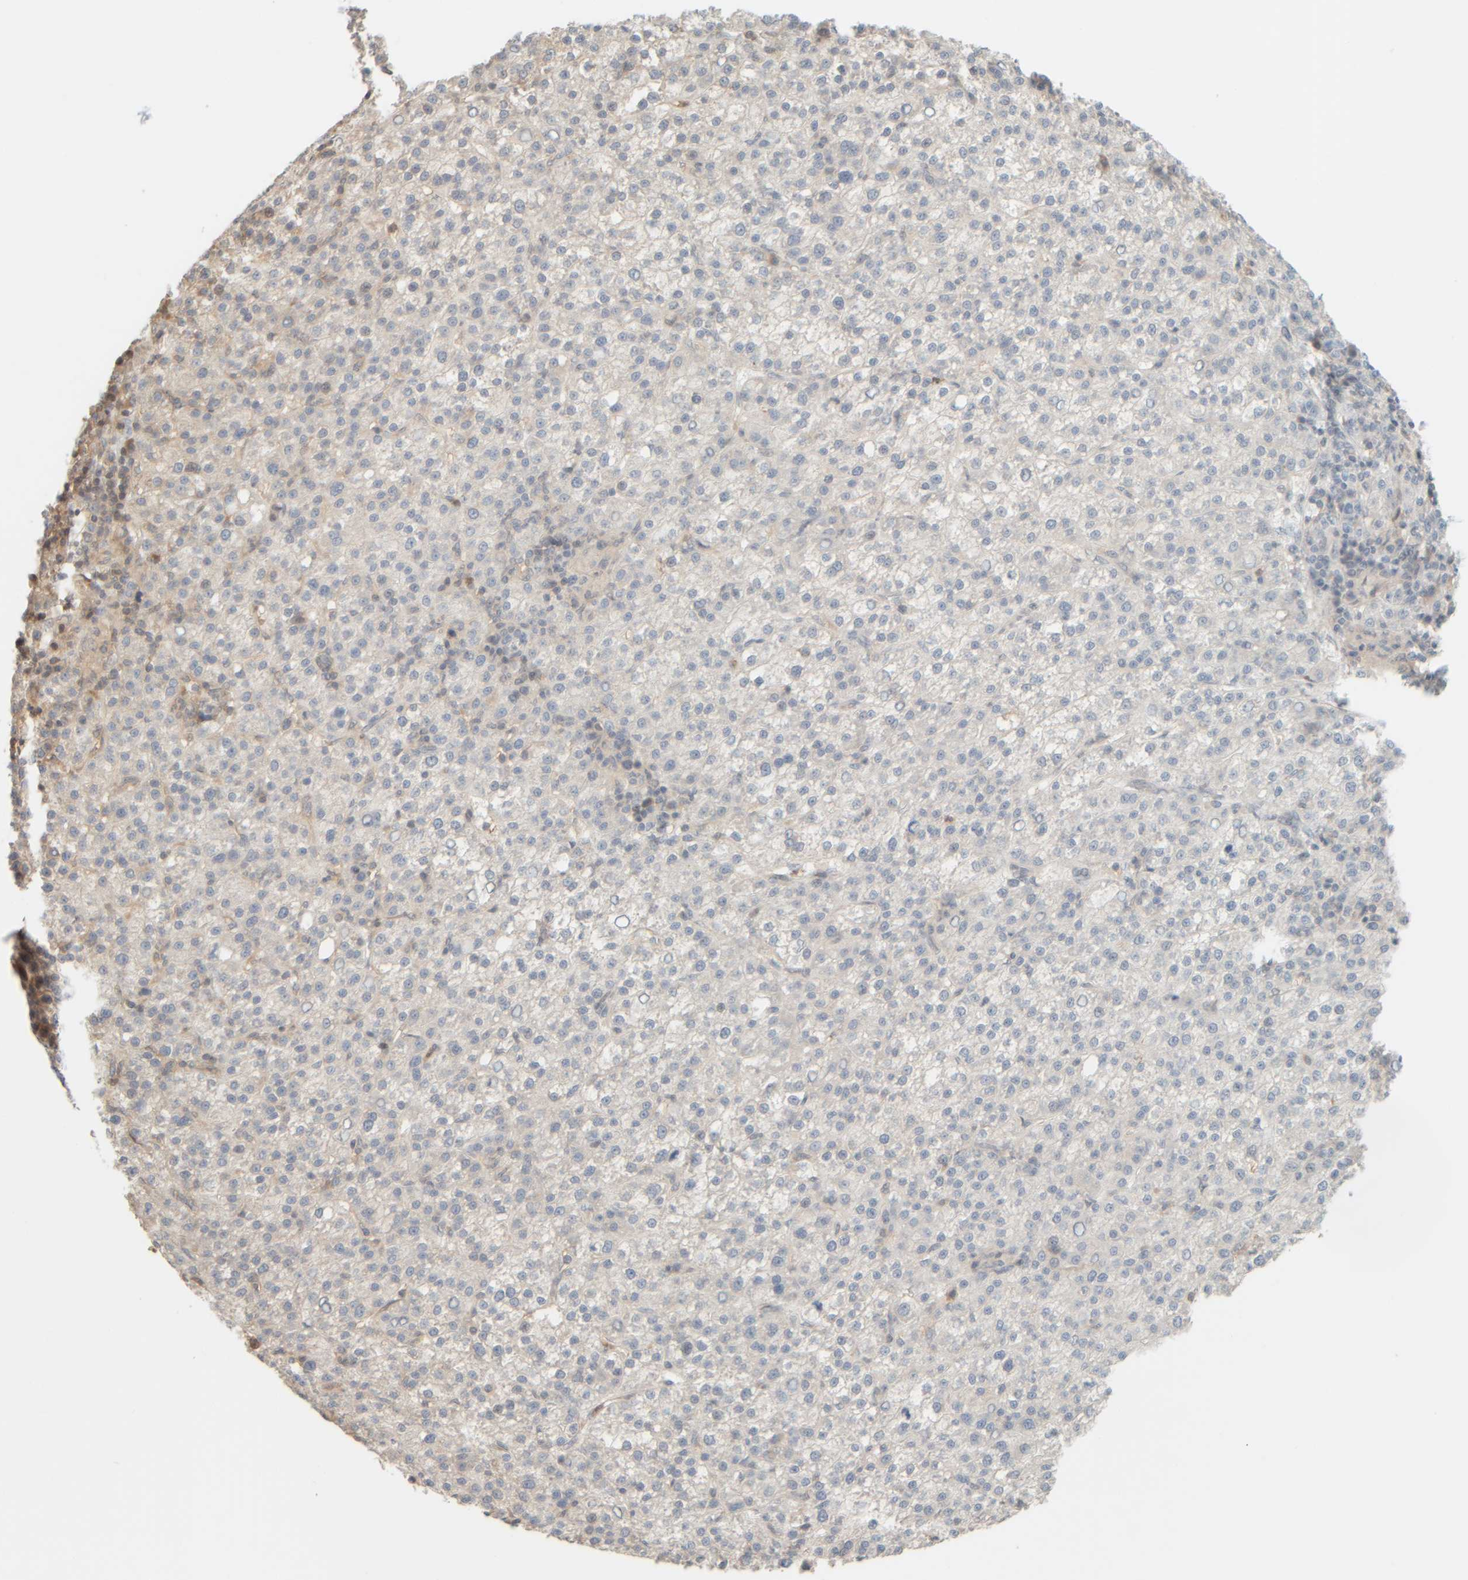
{"staining": {"intensity": "negative", "quantity": "none", "location": "none"}, "tissue": "liver cancer", "cell_type": "Tumor cells", "image_type": "cancer", "snomed": [{"axis": "morphology", "description": "Carcinoma, Hepatocellular, NOS"}, {"axis": "topography", "description": "Liver"}], "caption": "IHC photomicrograph of neoplastic tissue: liver cancer (hepatocellular carcinoma) stained with DAB (3,3'-diaminobenzidine) reveals no significant protein positivity in tumor cells. Nuclei are stained in blue.", "gene": "PTGES3L-AARSD1", "patient": {"sex": "female", "age": 58}}